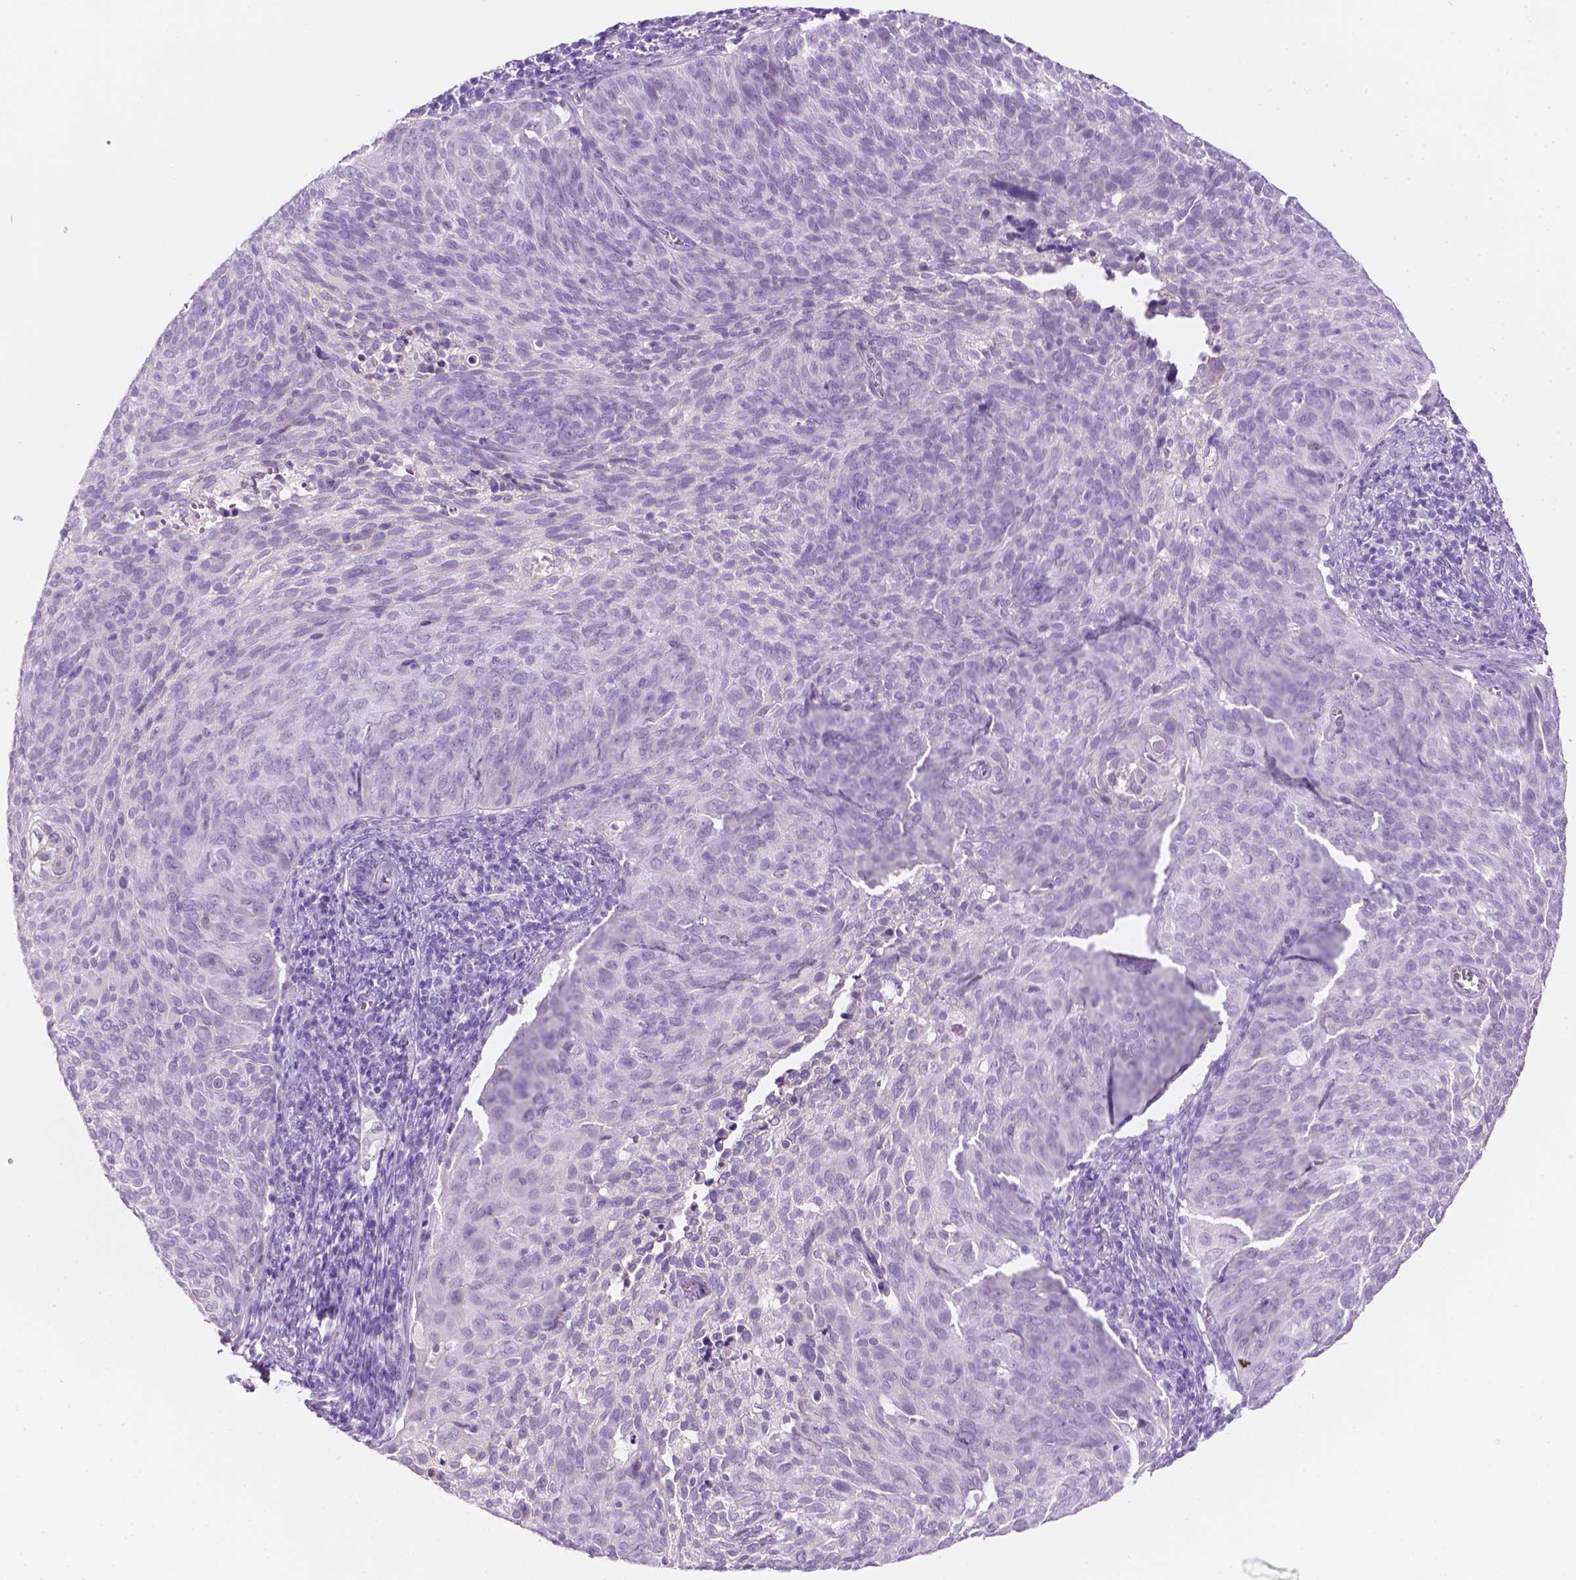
{"staining": {"intensity": "negative", "quantity": "none", "location": "none"}, "tissue": "cervical cancer", "cell_type": "Tumor cells", "image_type": "cancer", "snomed": [{"axis": "morphology", "description": "Squamous cell carcinoma, NOS"}, {"axis": "topography", "description": "Cervix"}], "caption": "Squamous cell carcinoma (cervical) was stained to show a protein in brown. There is no significant staining in tumor cells. The staining was performed using DAB to visualize the protein expression in brown, while the nuclei were stained in blue with hematoxylin (Magnification: 20x).", "gene": "TTC29", "patient": {"sex": "female", "age": 39}}